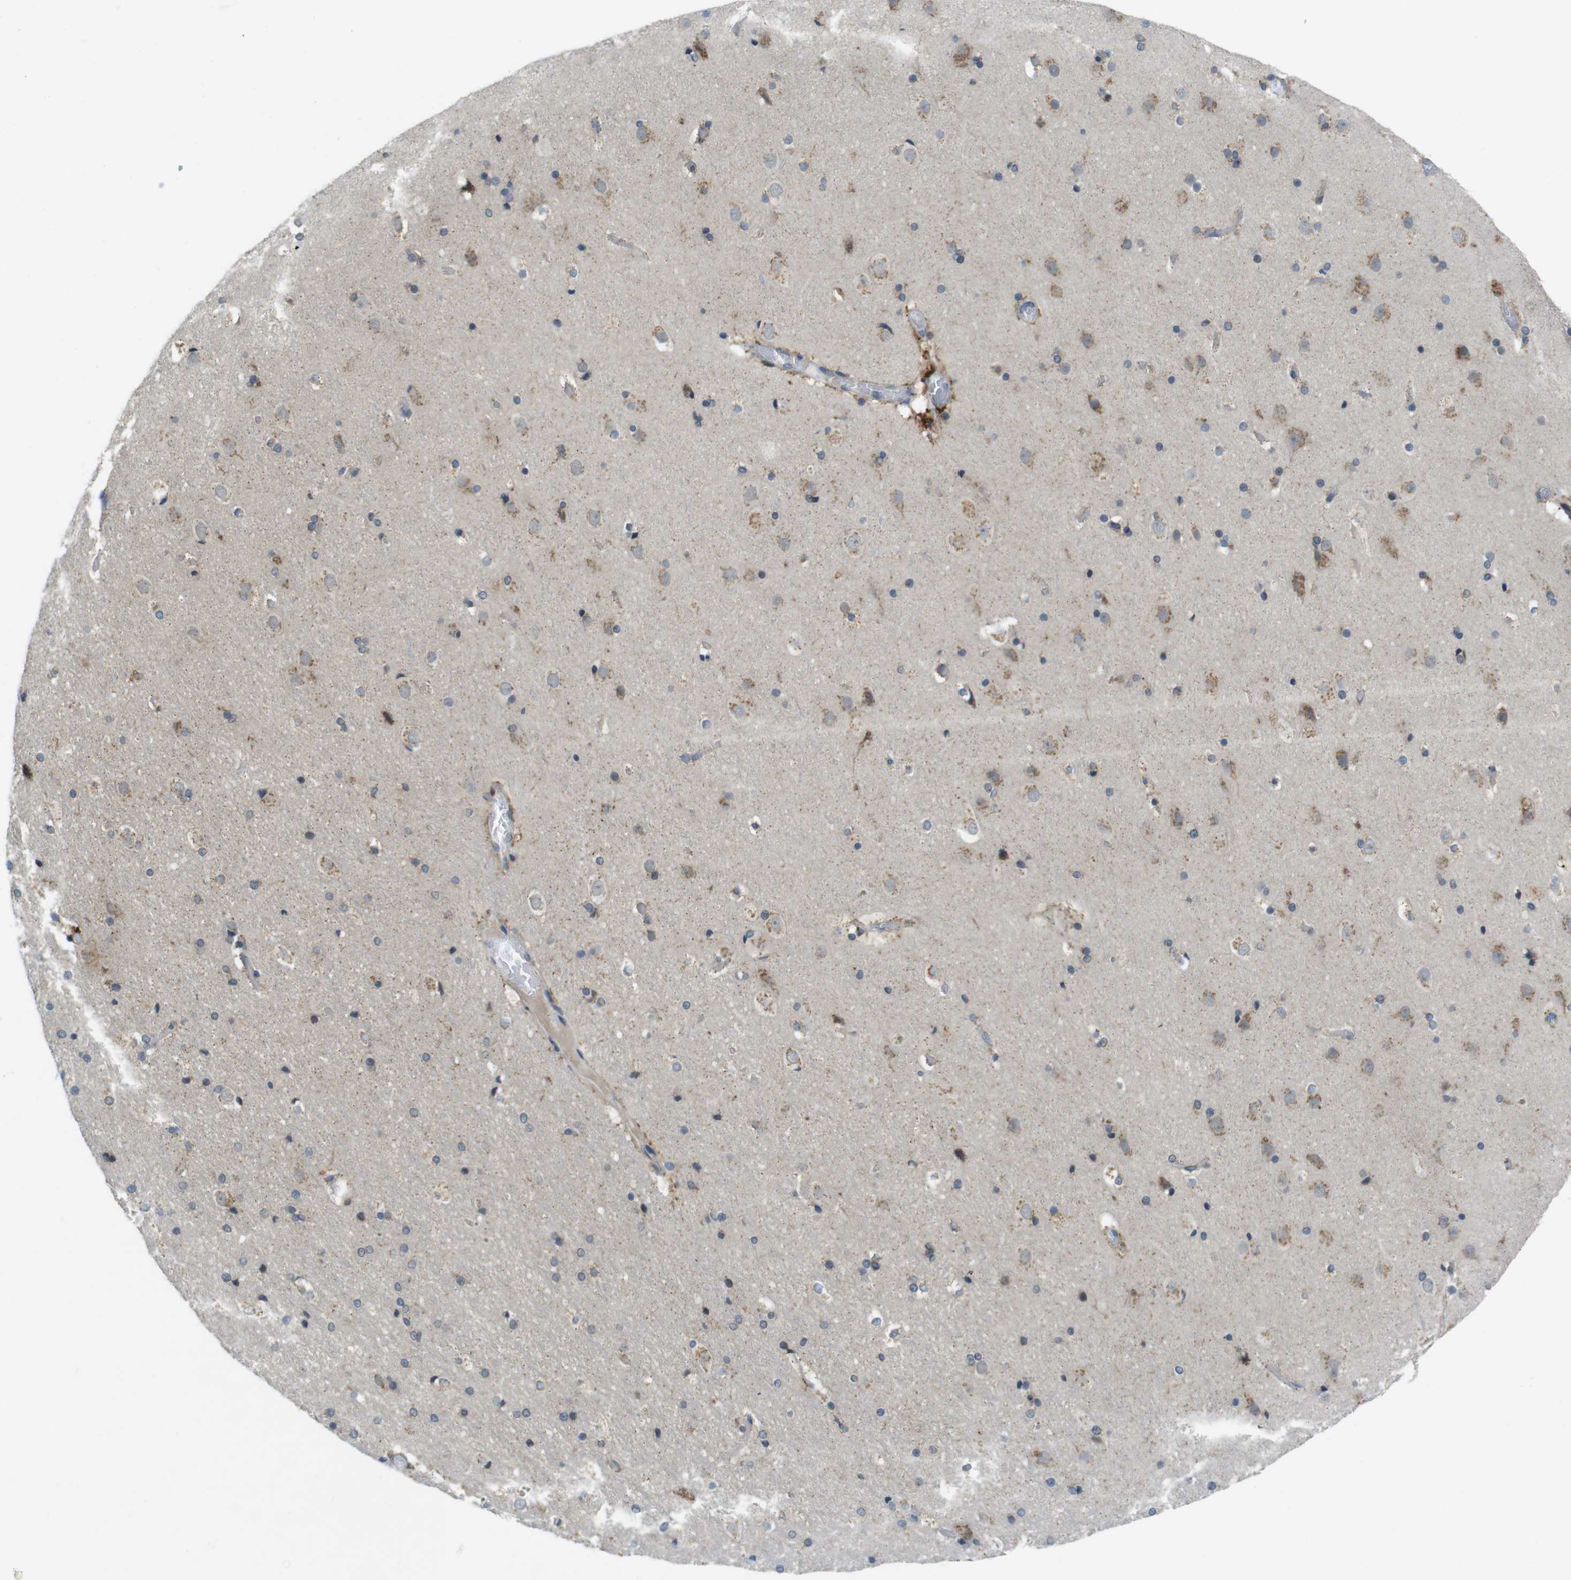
{"staining": {"intensity": "negative", "quantity": "none", "location": "none"}, "tissue": "cerebral cortex", "cell_type": "Endothelial cells", "image_type": "normal", "snomed": [{"axis": "morphology", "description": "Normal tissue, NOS"}, {"axis": "topography", "description": "Cerebral cortex"}], "caption": "Micrograph shows no significant protein positivity in endothelial cells of benign cerebral cortex.", "gene": "YIPF3", "patient": {"sex": "male", "age": 57}}